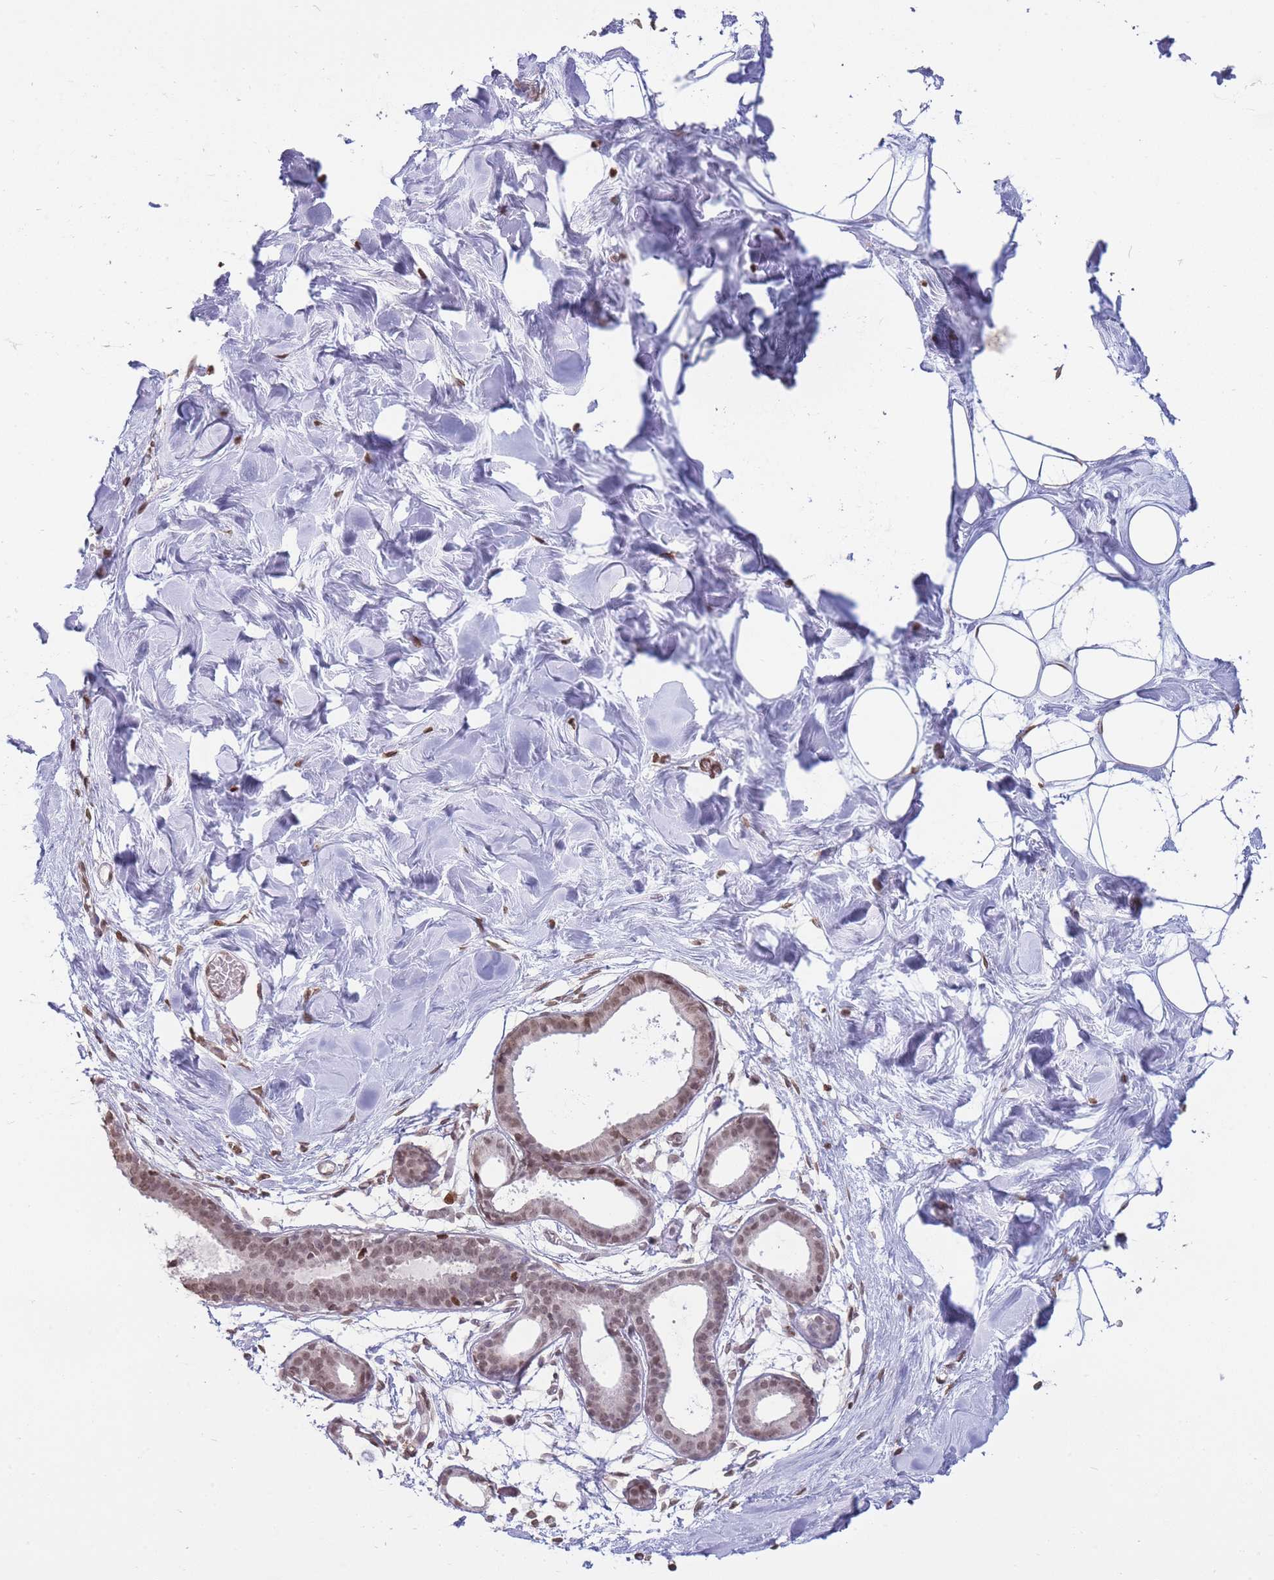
{"staining": {"intensity": "negative", "quantity": "none", "location": "none"}, "tissue": "breast", "cell_type": "Adipocytes", "image_type": "normal", "snomed": [{"axis": "morphology", "description": "Normal tissue, NOS"}, {"axis": "topography", "description": "Breast"}], "caption": "Image shows no significant protein expression in adipocytes of normal breast.", "gene": "SHISAL1", "patient": {"sex": "female", "age": 27}}